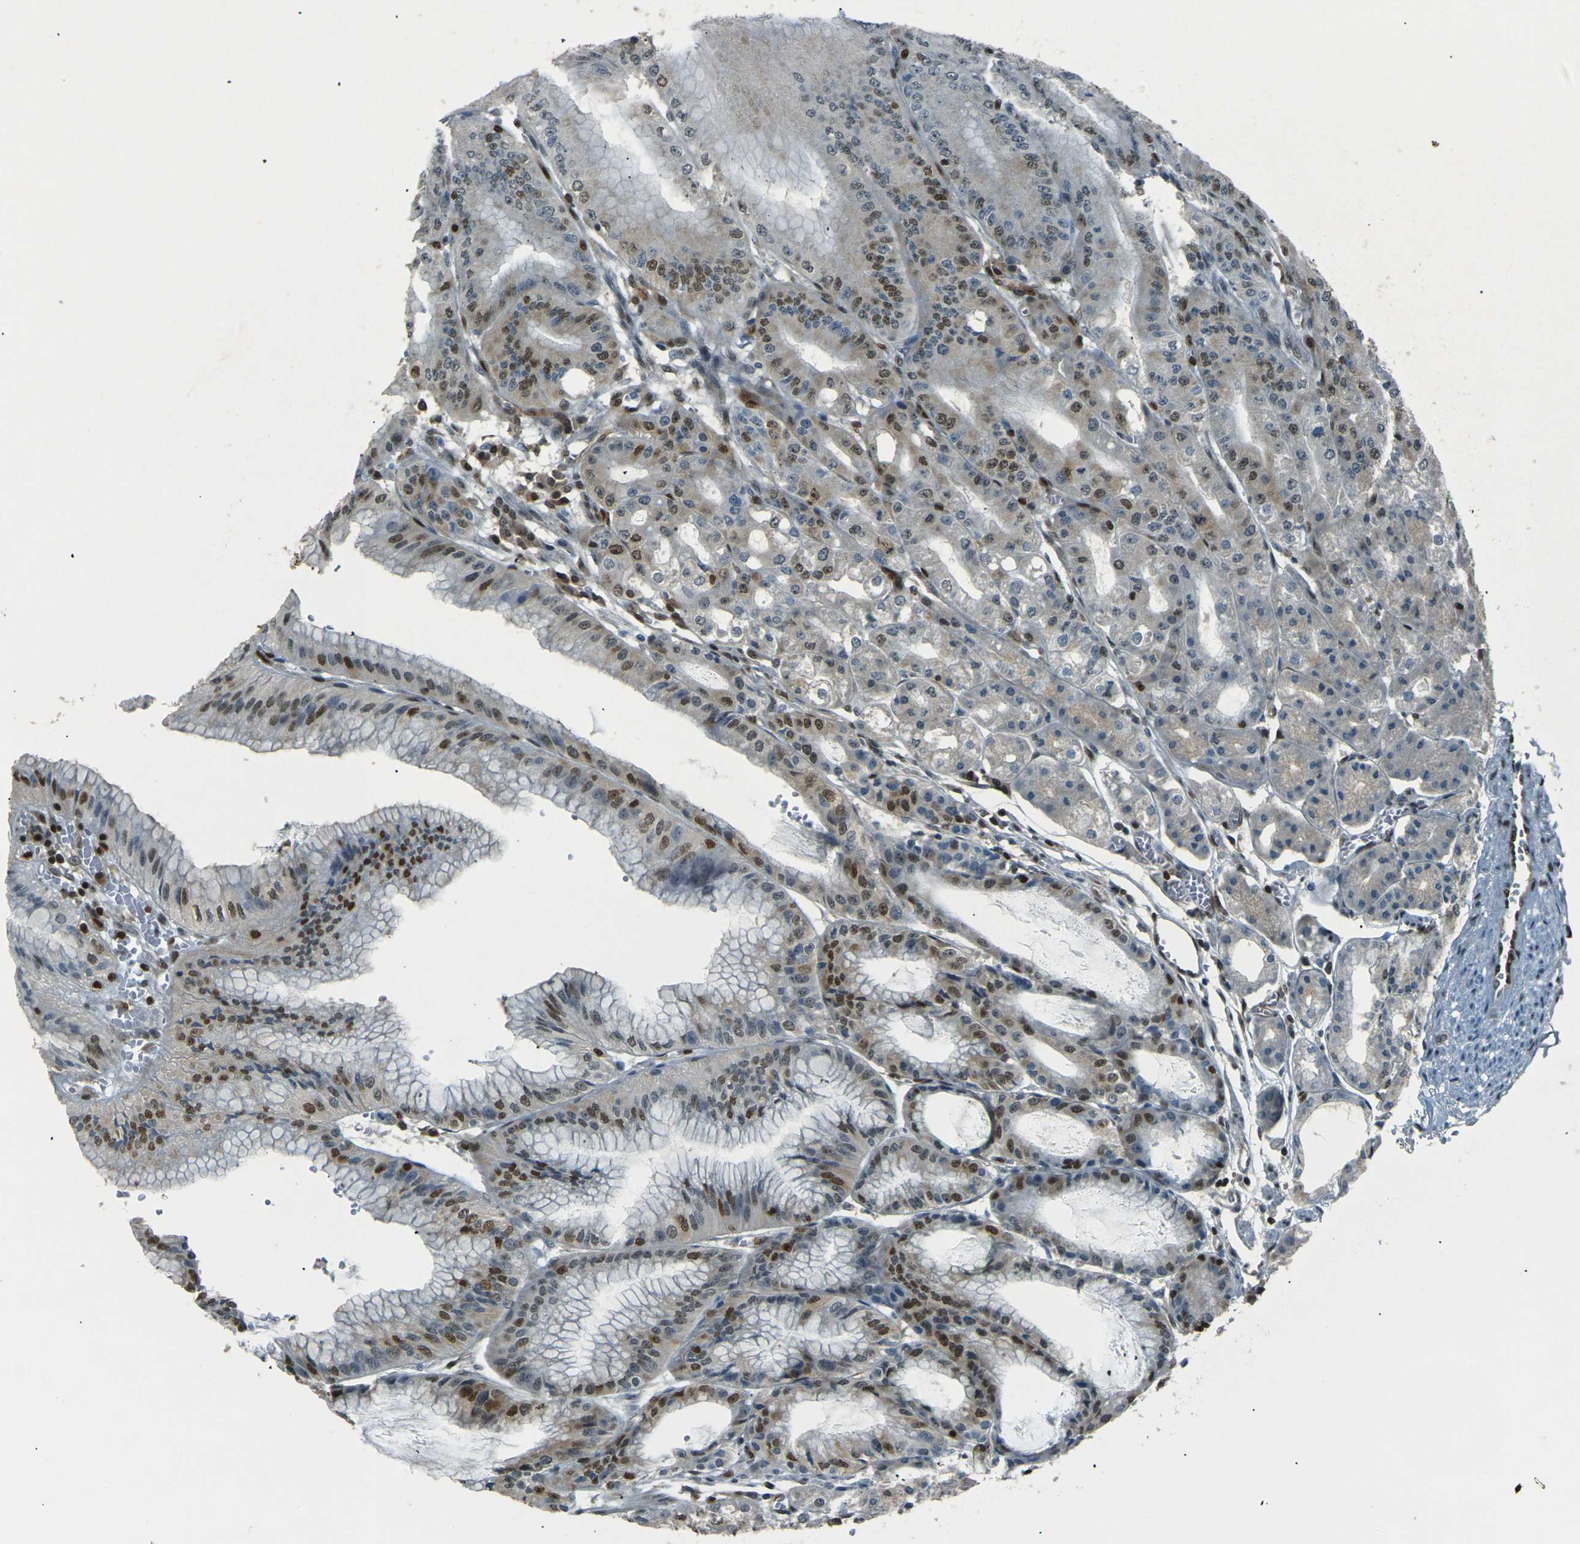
{"staining": {"intensity": "moderate", "quantity": "25%-75%", "location": "cytoplasmic/membranous,nuclear"}, "tissue": "stomach", "cell_type": "Glandular cells", "image_type": "normal", "snomed": [{"axis": "morphology", "description": "Normal tissue, NOS"}, {"axis": "topography", "description": "Stomach, lower"}], "caption": "A photomicrograph of human stomach stained for a protein displays moderate cytoplasmic/membranous,nuclear brown staining in glandular cells. The staining was performed using DAB to visualize the protein expression in brown, while the nuclei were stained in blue with hematoxylin (Magnification: 20x).", "gene": "NHEJ1", "patient": {"sex": "male", "age": 71}}